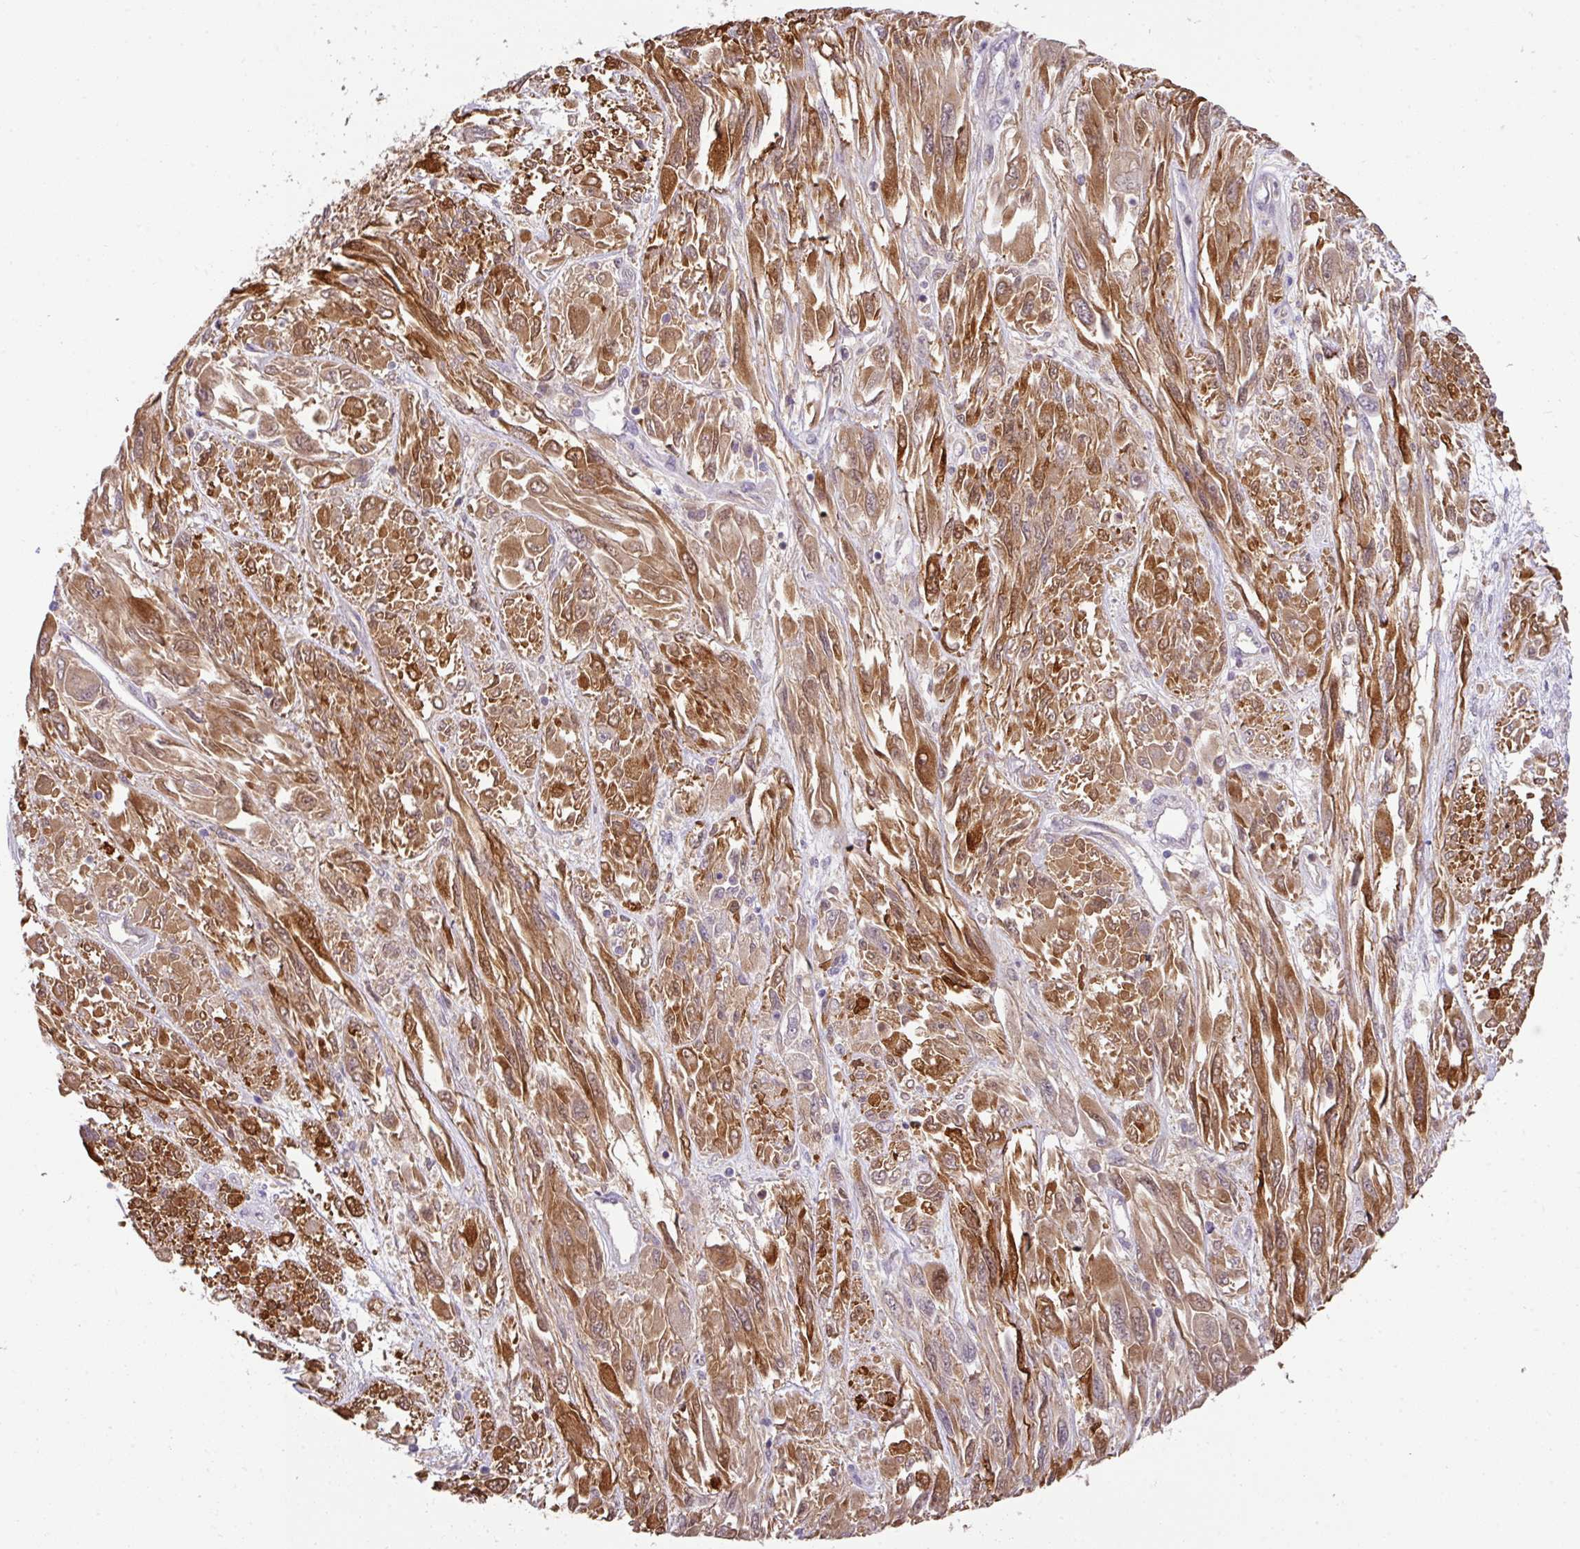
{"staining": {"intensity": "moderate", "quantity": ">75%", "location": "cytoplasmic/membranous"}, "tissue": "melanoma", "cell_type": "Tumor cells", "image_type": "cancer", "snomed": [{"axis": "morphology", "description": "Malignant melanoma, NOS"}, {"axis": "topography", "description": "Skin"}], "caption": "Malignant melanoma was stained to show a protein in brown. There is medium levels of moderate cytoplasmic/membranous positivity in approximately >75% of tumor cells.", "gene": "GCNT7", "patient": {"sex": "female", "age": 91}}